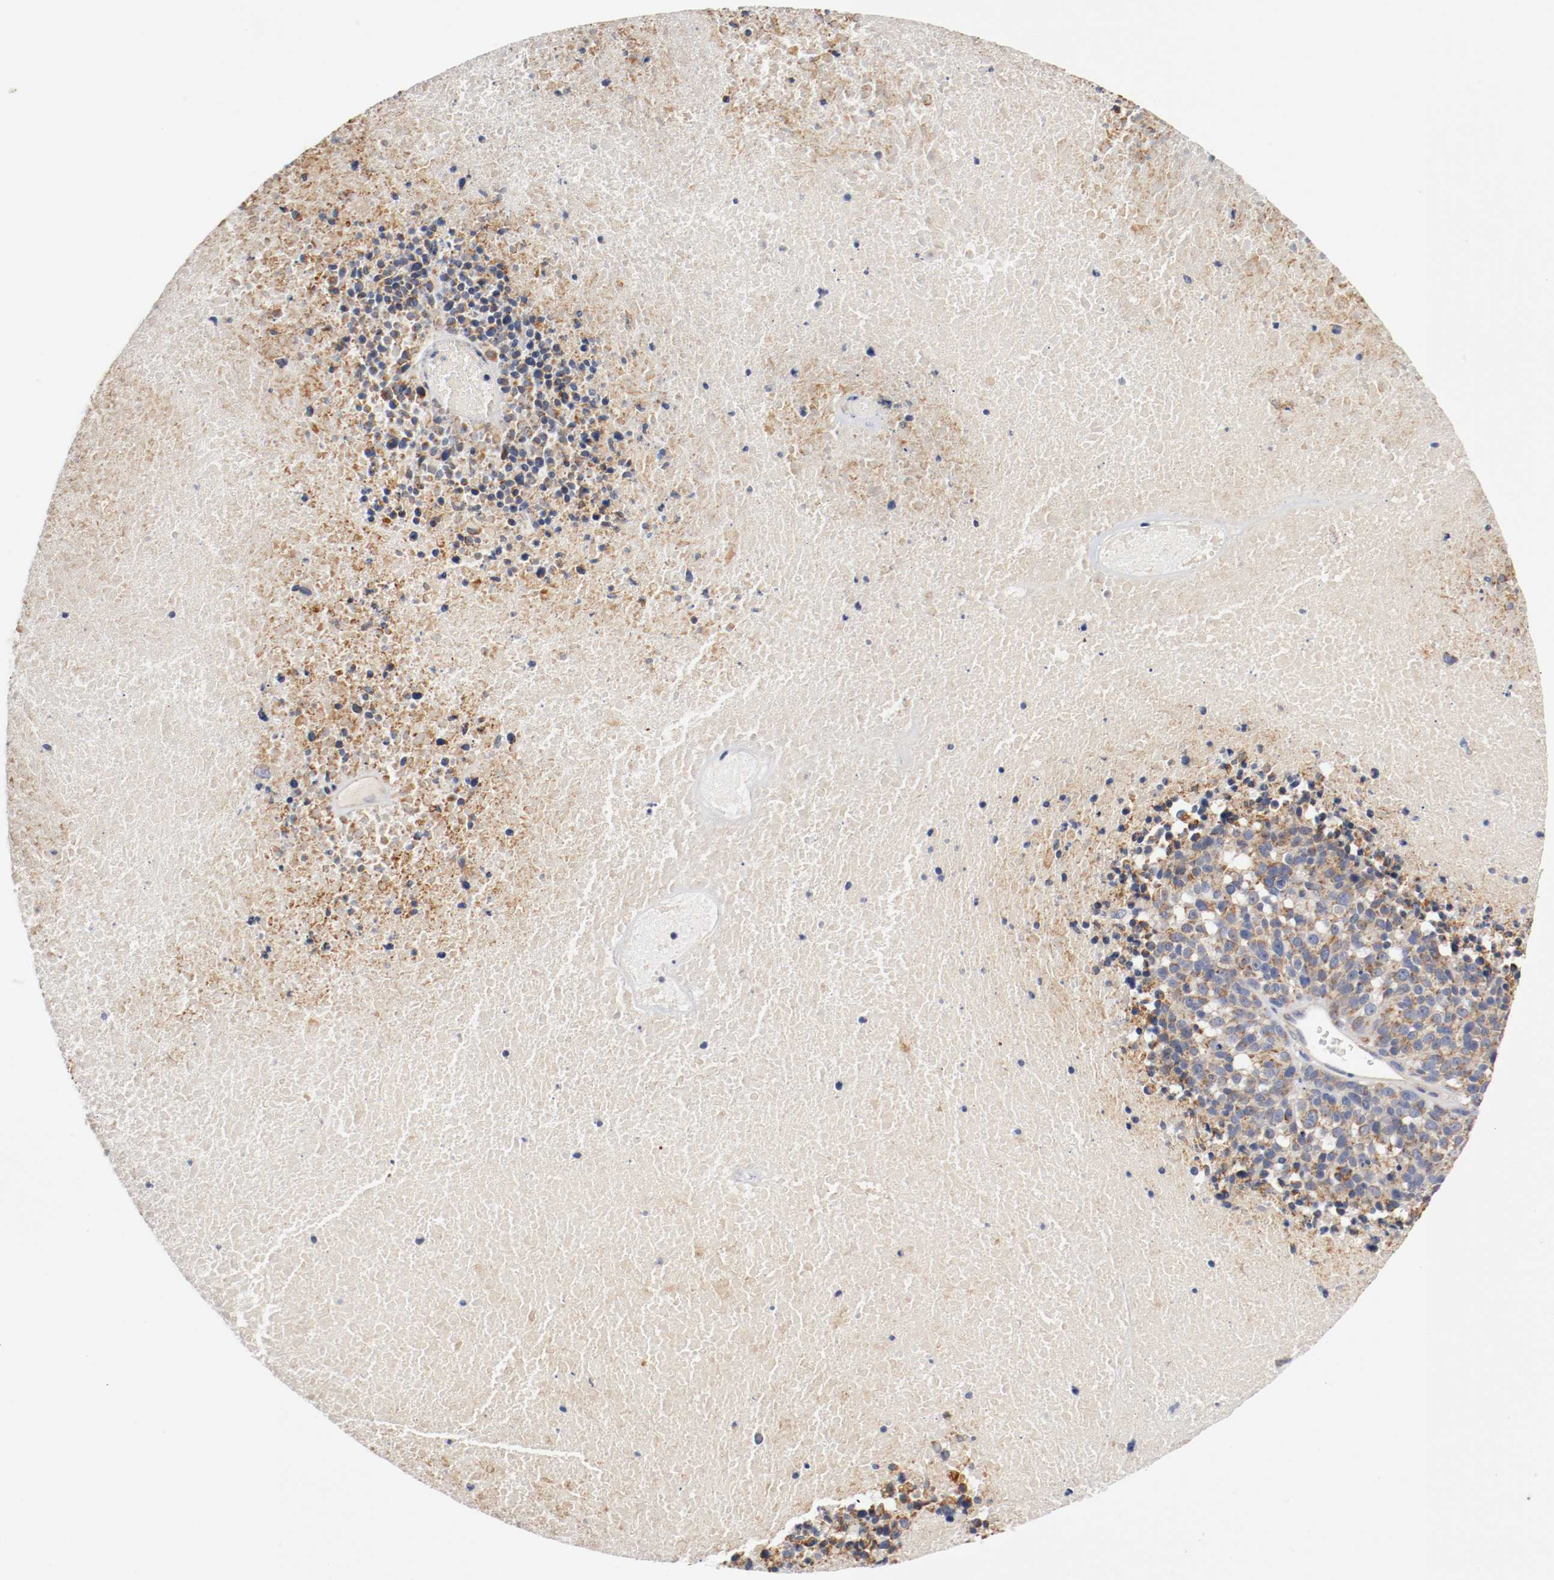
{"staining": {"intensity": "moderate", "quantity": ">75%", "location": "cytoplasmic/membranous"}, "tissue": "melanoma", "cell_type": "Tumor cells", "image_type": "cancer", "snomed": [{"axis": "morphology", "description": "Malignant melanoma, Metastatic site"}, {"axis": "topography", "description": "Cerebral cortex"}], "caption": "Melanoma stained with DAB (3,3'-diaminobenzidine) immunohistochemistry shows medium levels of moderate cytoplasmic/membranous staining in about >75% of tumor cells.", "gene": "PCSK6", "patient": {"sex": "female", "age": 52}}